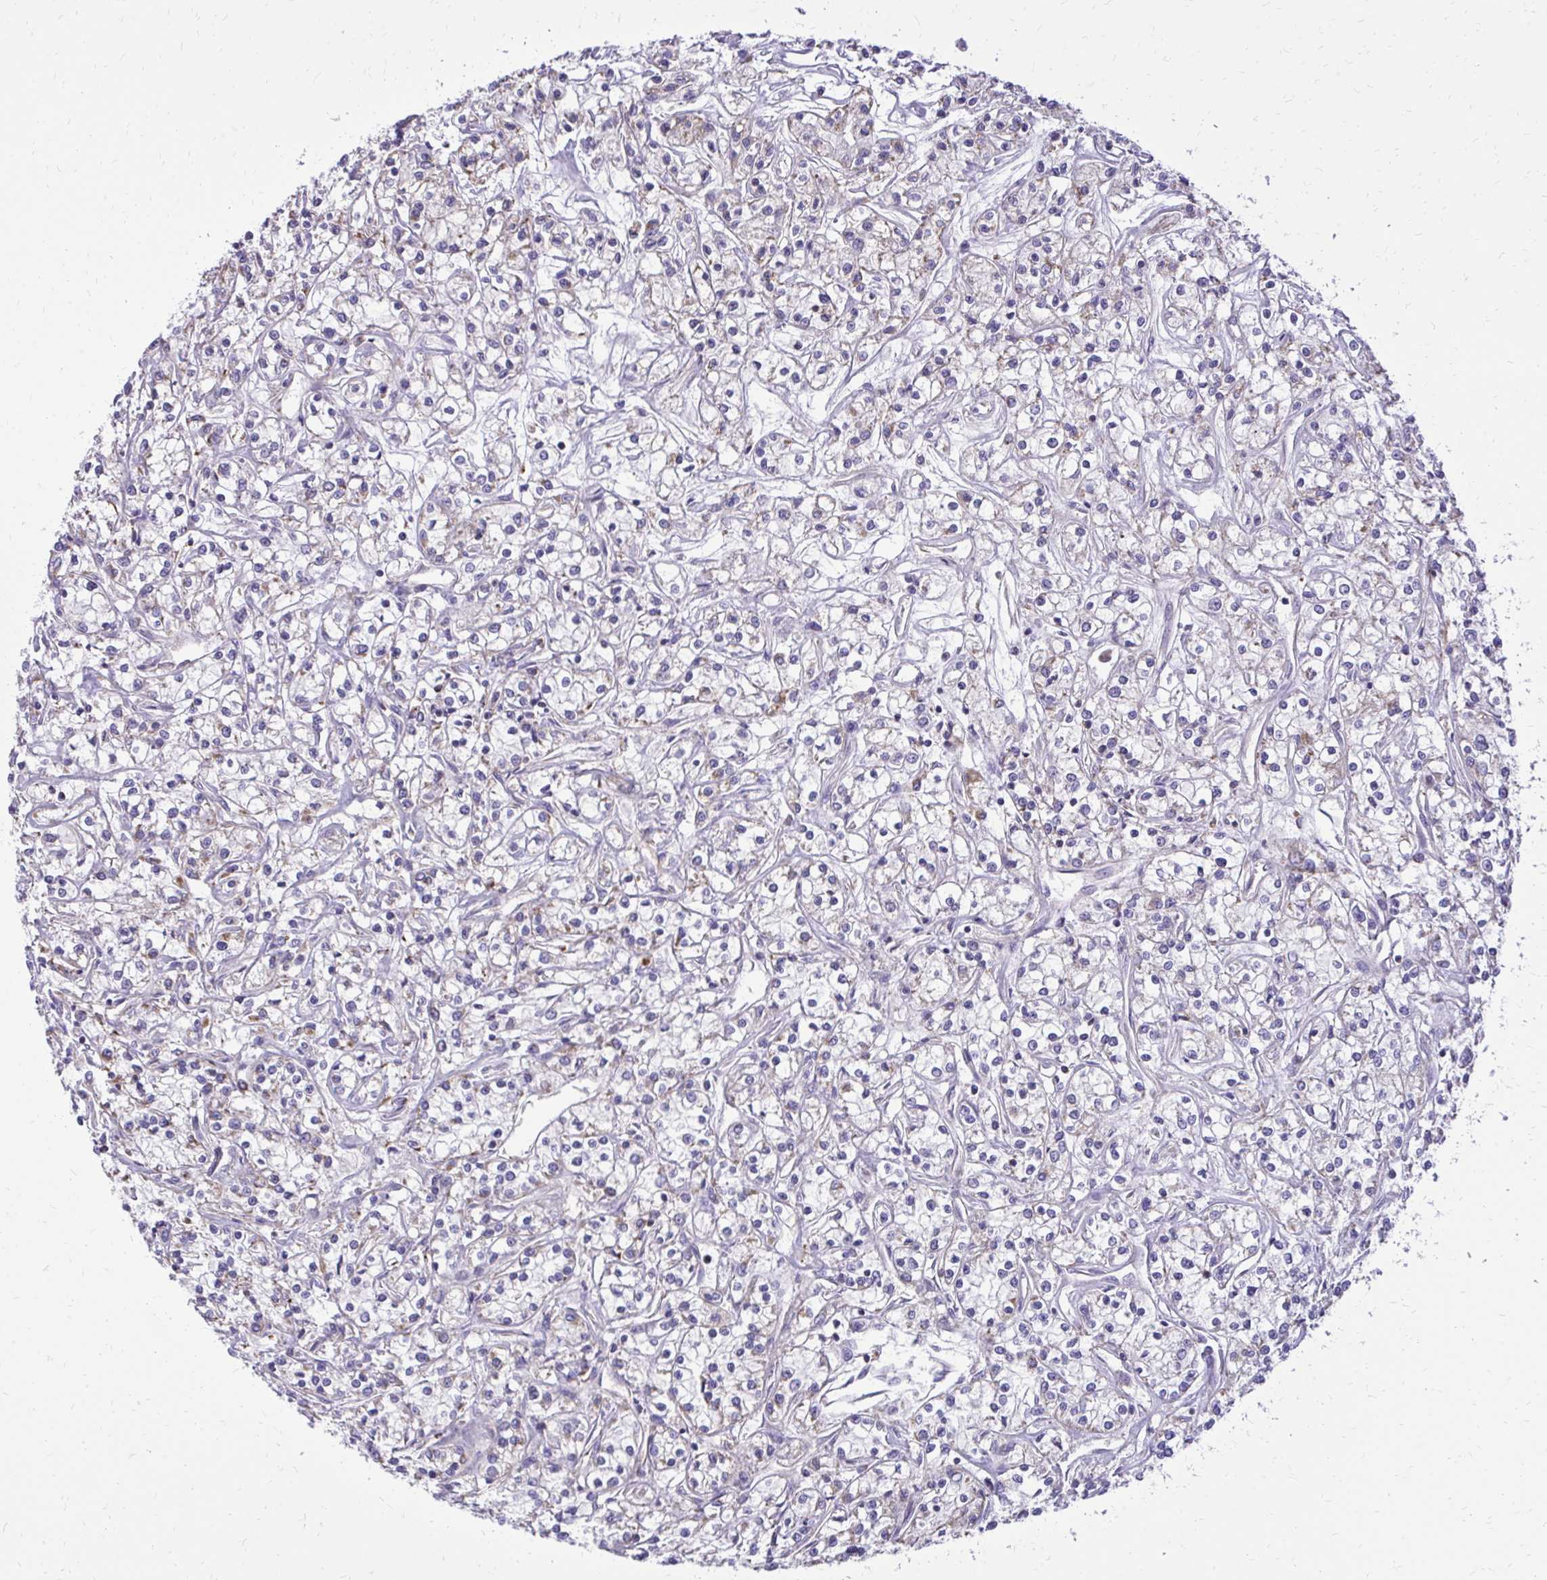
{"staining": {"intensity": "negative", "quantity": "none", "location": "none"}, "tissue": "renal cancer", "cell_type": "Tumor cells", "image_type": "cancer", "snomed": [{"axis": "morphology", "description": "Adenocarcinoma, NOS"}, {"axis": "topography", "description": "Kidney"}], "caption": "Renal cancer was stained to show a protein in brown. There is no significant positivity in tumor cells. (Brightfield microscopy of DAB (3,3'-diaminobenzidine) IHC at high magnification).", "gene": "ABCC3", "patient": {"sex": "female", "age": 59}}